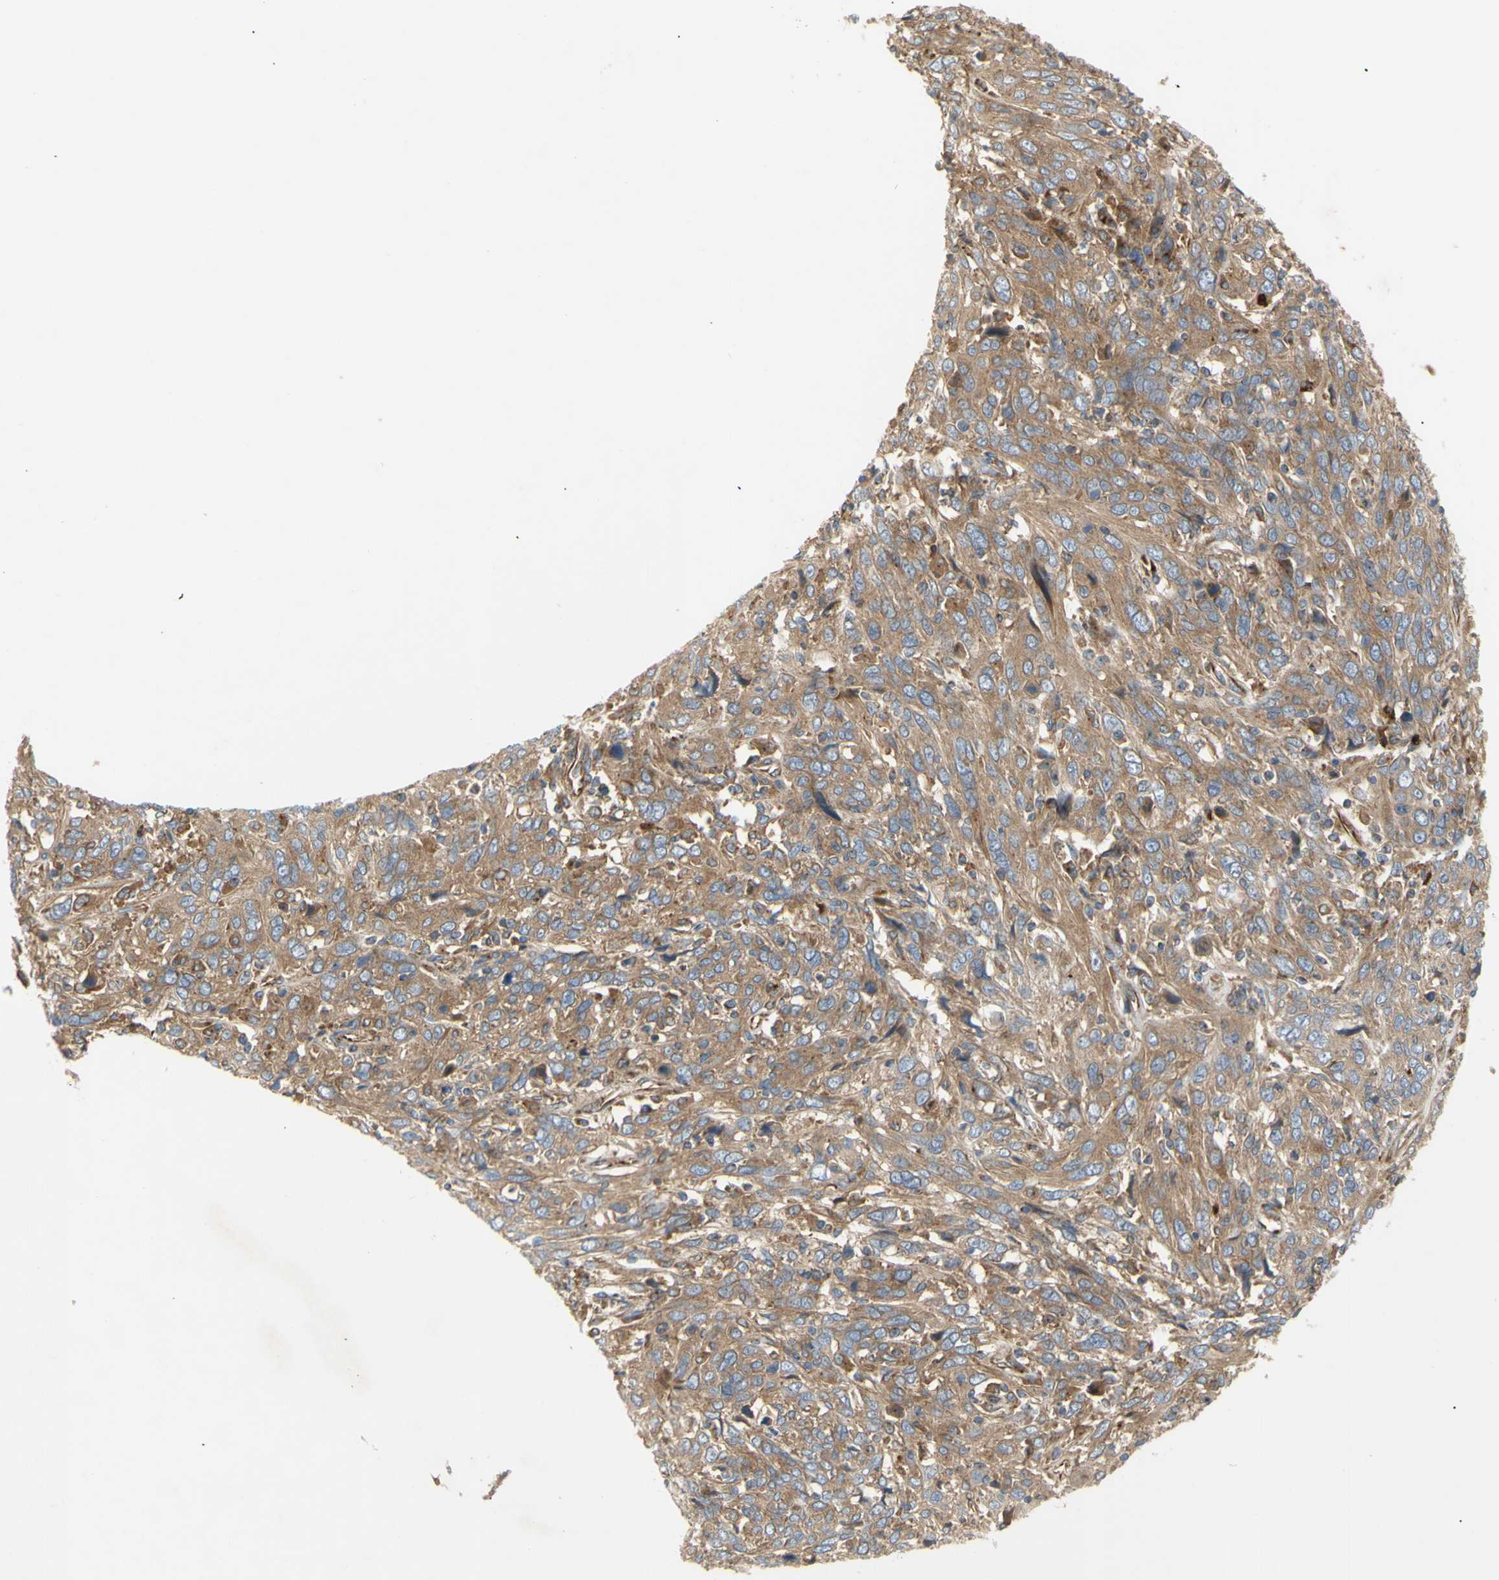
{"staining": {"intensity": "moderate", "quantity": ">75%", "location": "cytoplasmic/membranous"}, "tissue": "cervical cancer", "cell_type": "Tumor cells", "image_type": "cancer", "snomed": [{"axis": "morphology", "description": "Squamous cell carcinoma, NOS"}, {"axis": "topography", "description": "Cervix"}], "caption": "The photomicrograph exhibits staining of cervical cancer (squamous cell carcinoma), revealing moderate cytoplasmic/membranous protein staining (brown color) within tumor cells.", "gene": "TUBG2", "patient": {"sex": "female", "age": 46}}